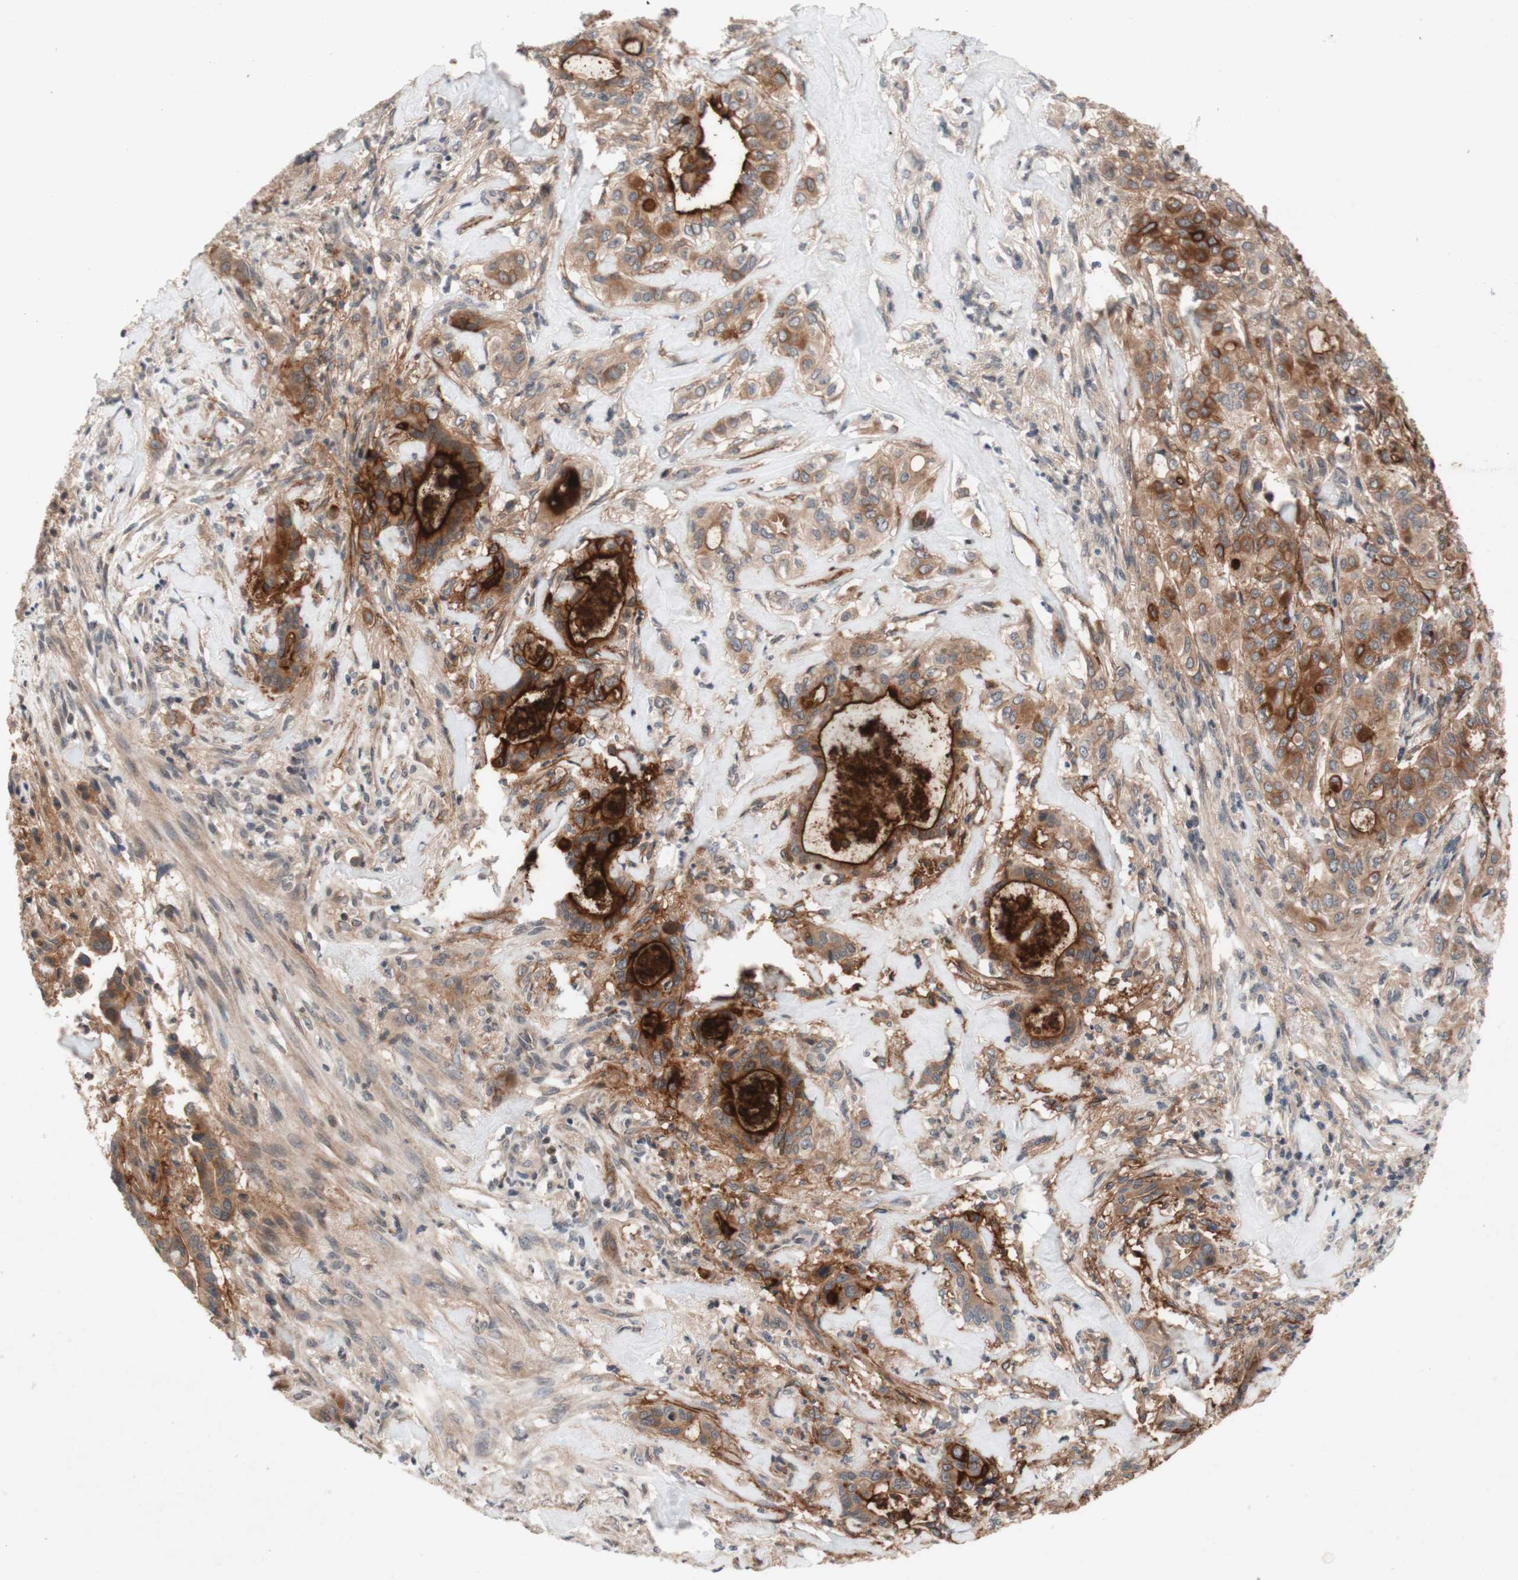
{"staining": {"intensity": "strong", "quantity": ">75%", "location": "cytoplasmic/membranous"}, "tissue": "liver cancer", "cell_type": "Tumor cells", "image_type": "cancer", "snomed": [{"axis": "morphology", "description": "Cholangiocarcinoma"}, {"axis": "topography", "description": "Liver"}], "caption": "The micrograph exhibits immunohistochemical staining of cholangiocarcinoma (liver). There is strong cytoplasmic/membranous staining is identified in approximately >75% of tumor cells.", "gene": "CD55", "patient": {"sex": "female", "age": 67}}